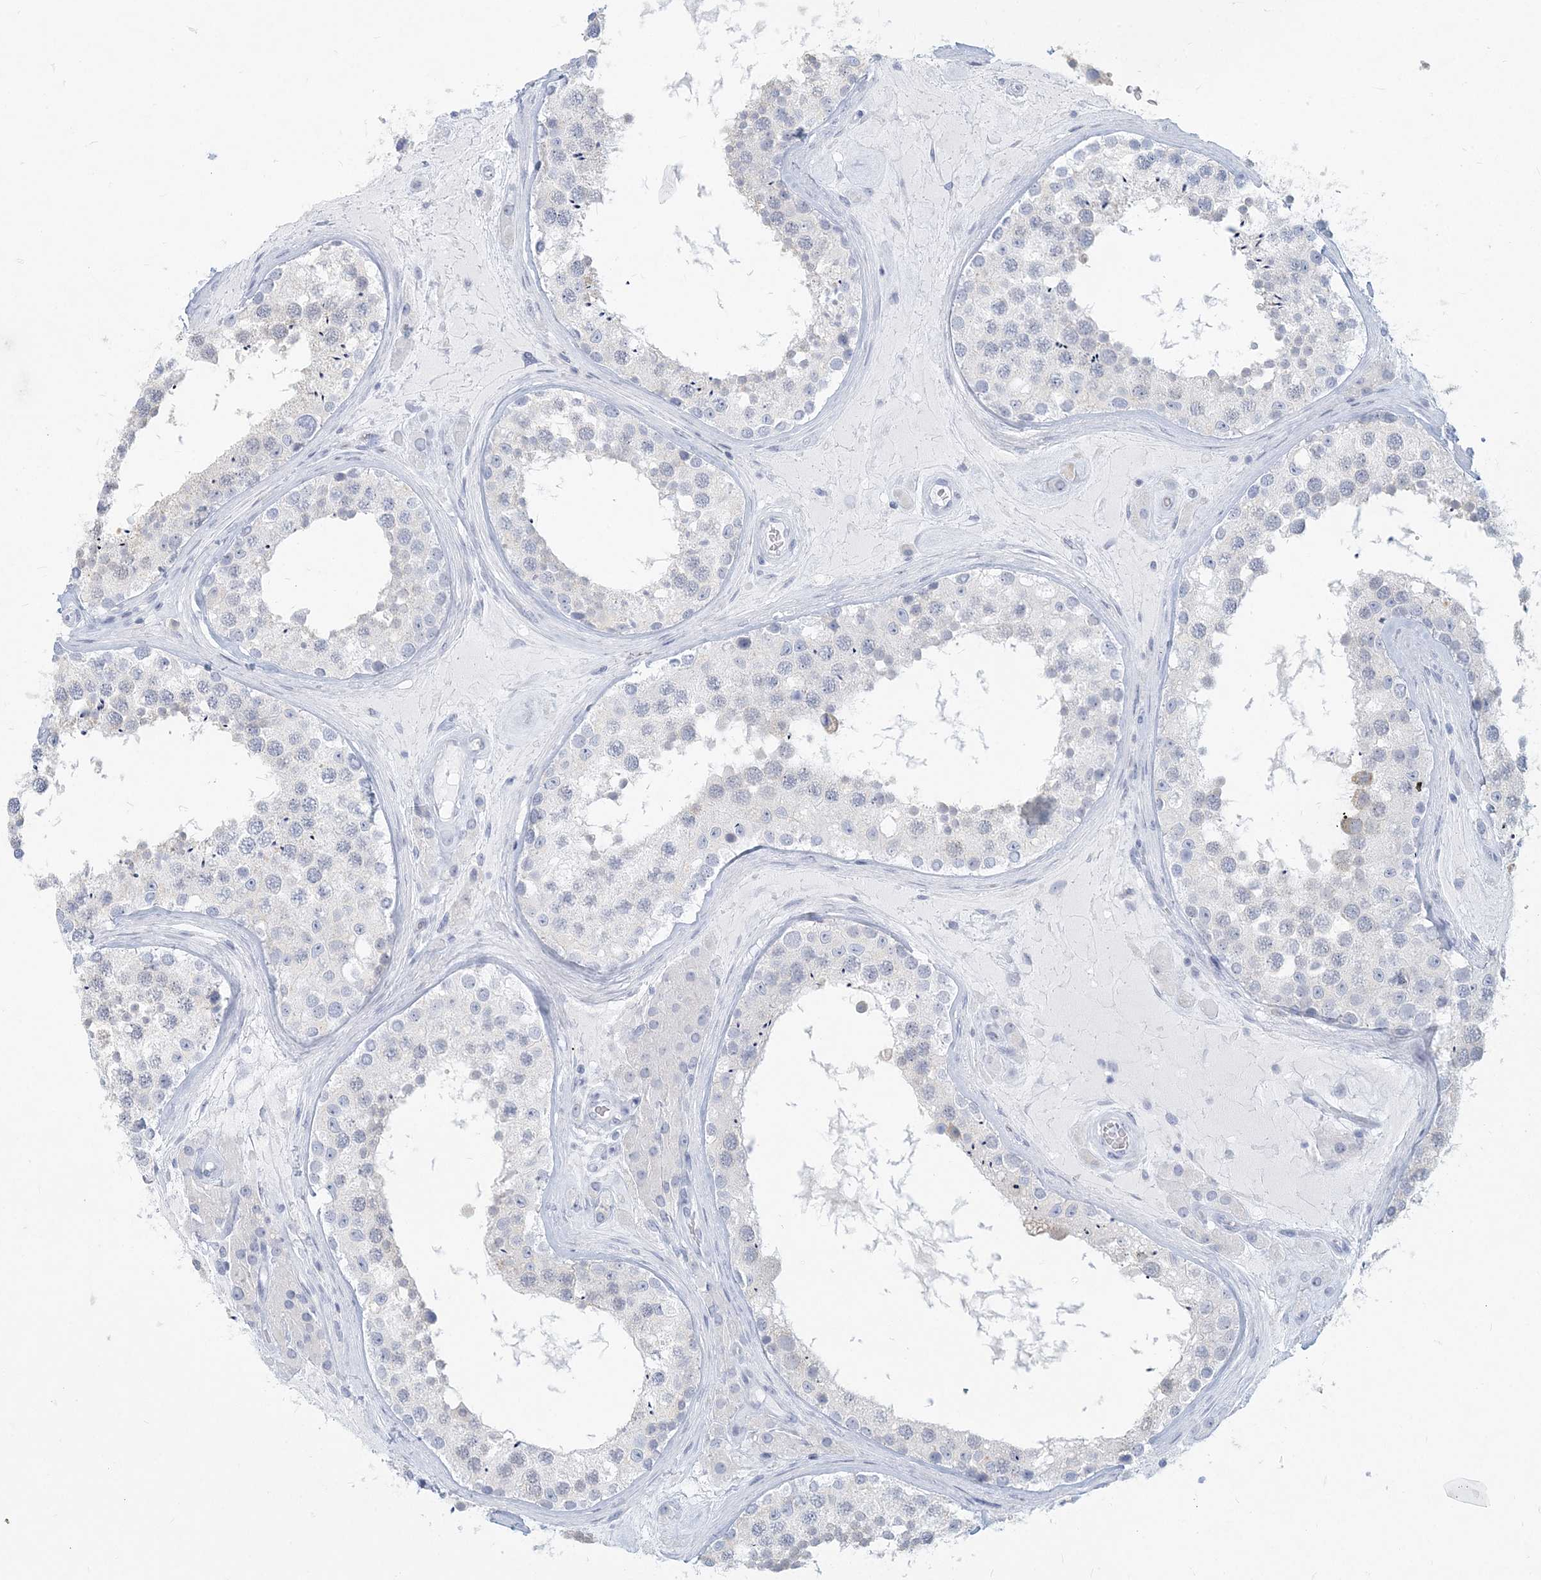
{"staining": {"intensity": "negative", "quantity": "none", "location": "none"}, "tissue": "testis", "cell_type": "Cells in seminiferous ducts", "image_type": "normal", "snomed": [{"axis": "morphology", "description": "Normal tissue, NOS"}, {"axis": "topography", "description": "Testis"}], "caption": "The immunohistochemistry (IHC) photomicrograph has no significant positivity in cells in seminiferous ducts of testis.", "gene": "CSN1S1", "patient": {"sex": "male", "age": 46}}